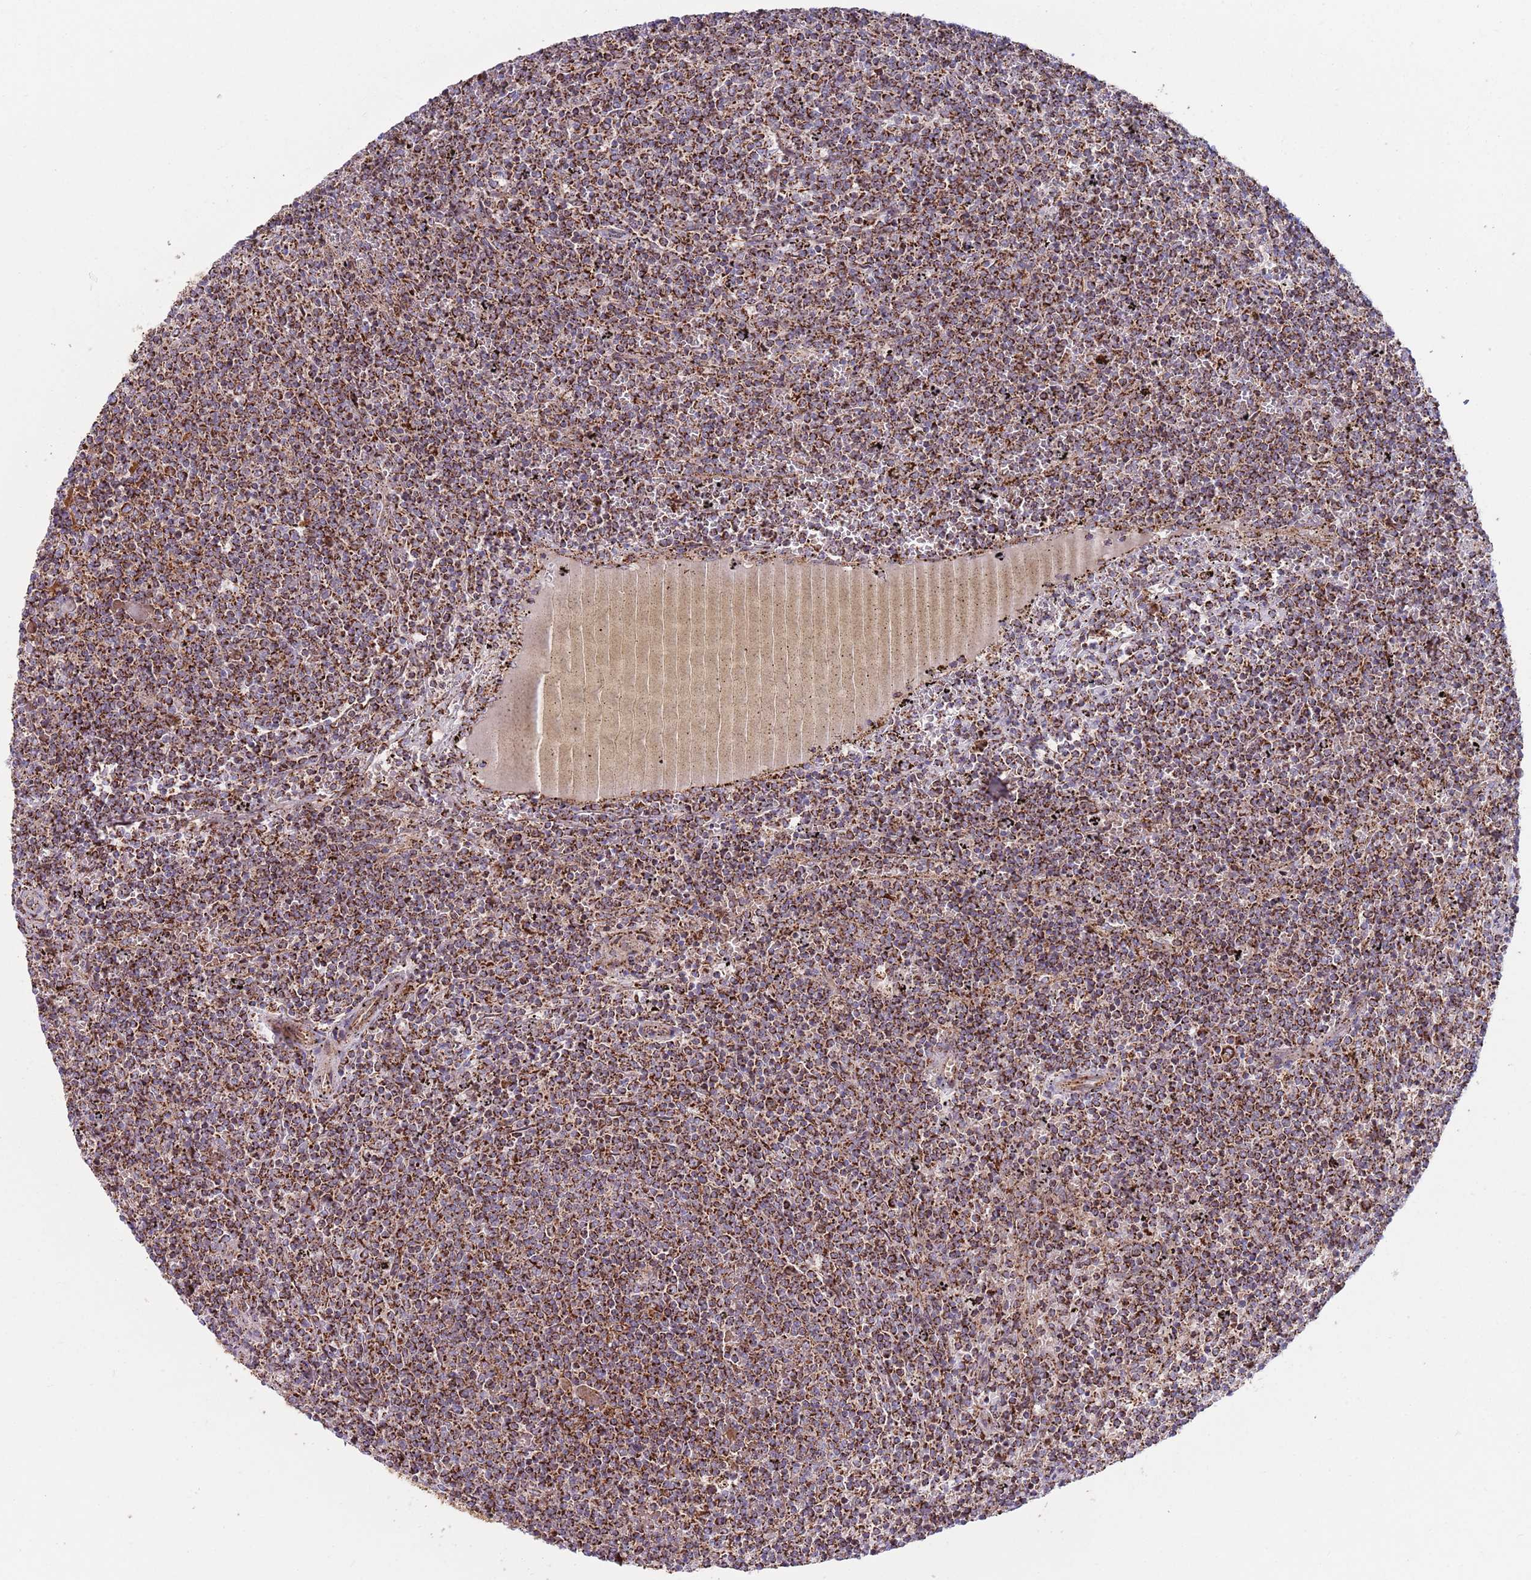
{"staining": {"intensity": "strong", "quantity": "25%-75%", "location": "cytoplasmic/membranous"}, "tissue": "lymphoma", "cell_type": "Tumor cells", "image_type": "cancer", "snomed": [{"axis": "morphology", "description": "Malignant lymphoma, non-Hodgkin's type, Low grade"}, {"axis": "topography", "description": "Spleen"}], "caption": "Protein staining of low-grade malignant lymphoma, non-Hodgkin's type tissue demonstrates strong cytoplasmic/membranous positivity in approximately 25%-75% of tumor cells.", "gene": "ATP5PD", "patient": {"sex": "female", "age": 50}}